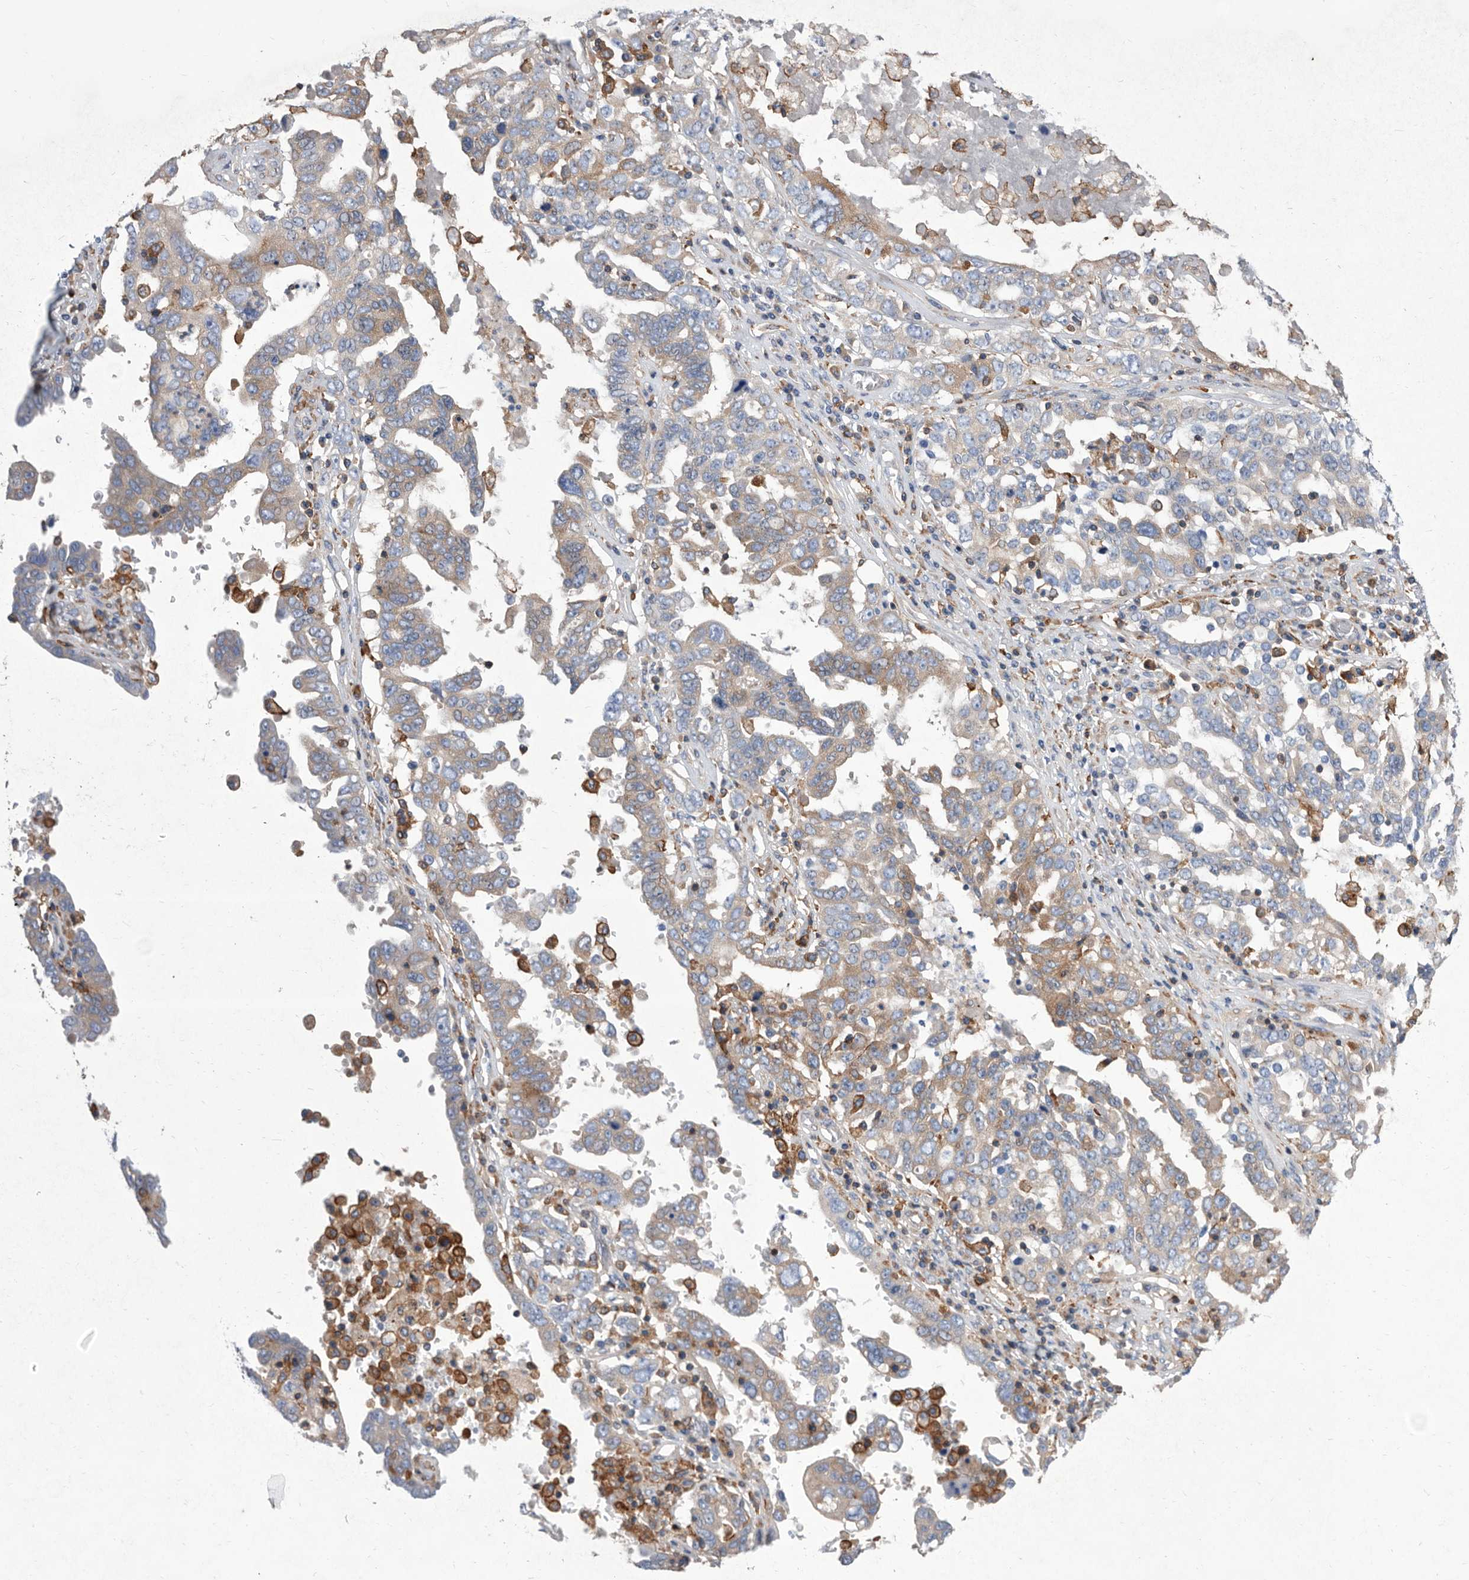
{"staining": {"intensity": "weak", "quantity": "<25%", "location": "cytoplasmic/membranous"}, "tissue": "ovarian cancer", "cell_type": "Tumor cells", "image_type": "cancer", "snomed": [{"axis": "morphology", "description": "Carcinoma, endometroid"}, {"axis": "topography", "description": "Ovary"}], "caption": "This is an immunohistochemistry photomicrograph of ovarian cancer (endometroid carcinoma). There is no staining in tumor cells.", "gene": "SMG7", "patient": {"sex": "female", "age": 62}}